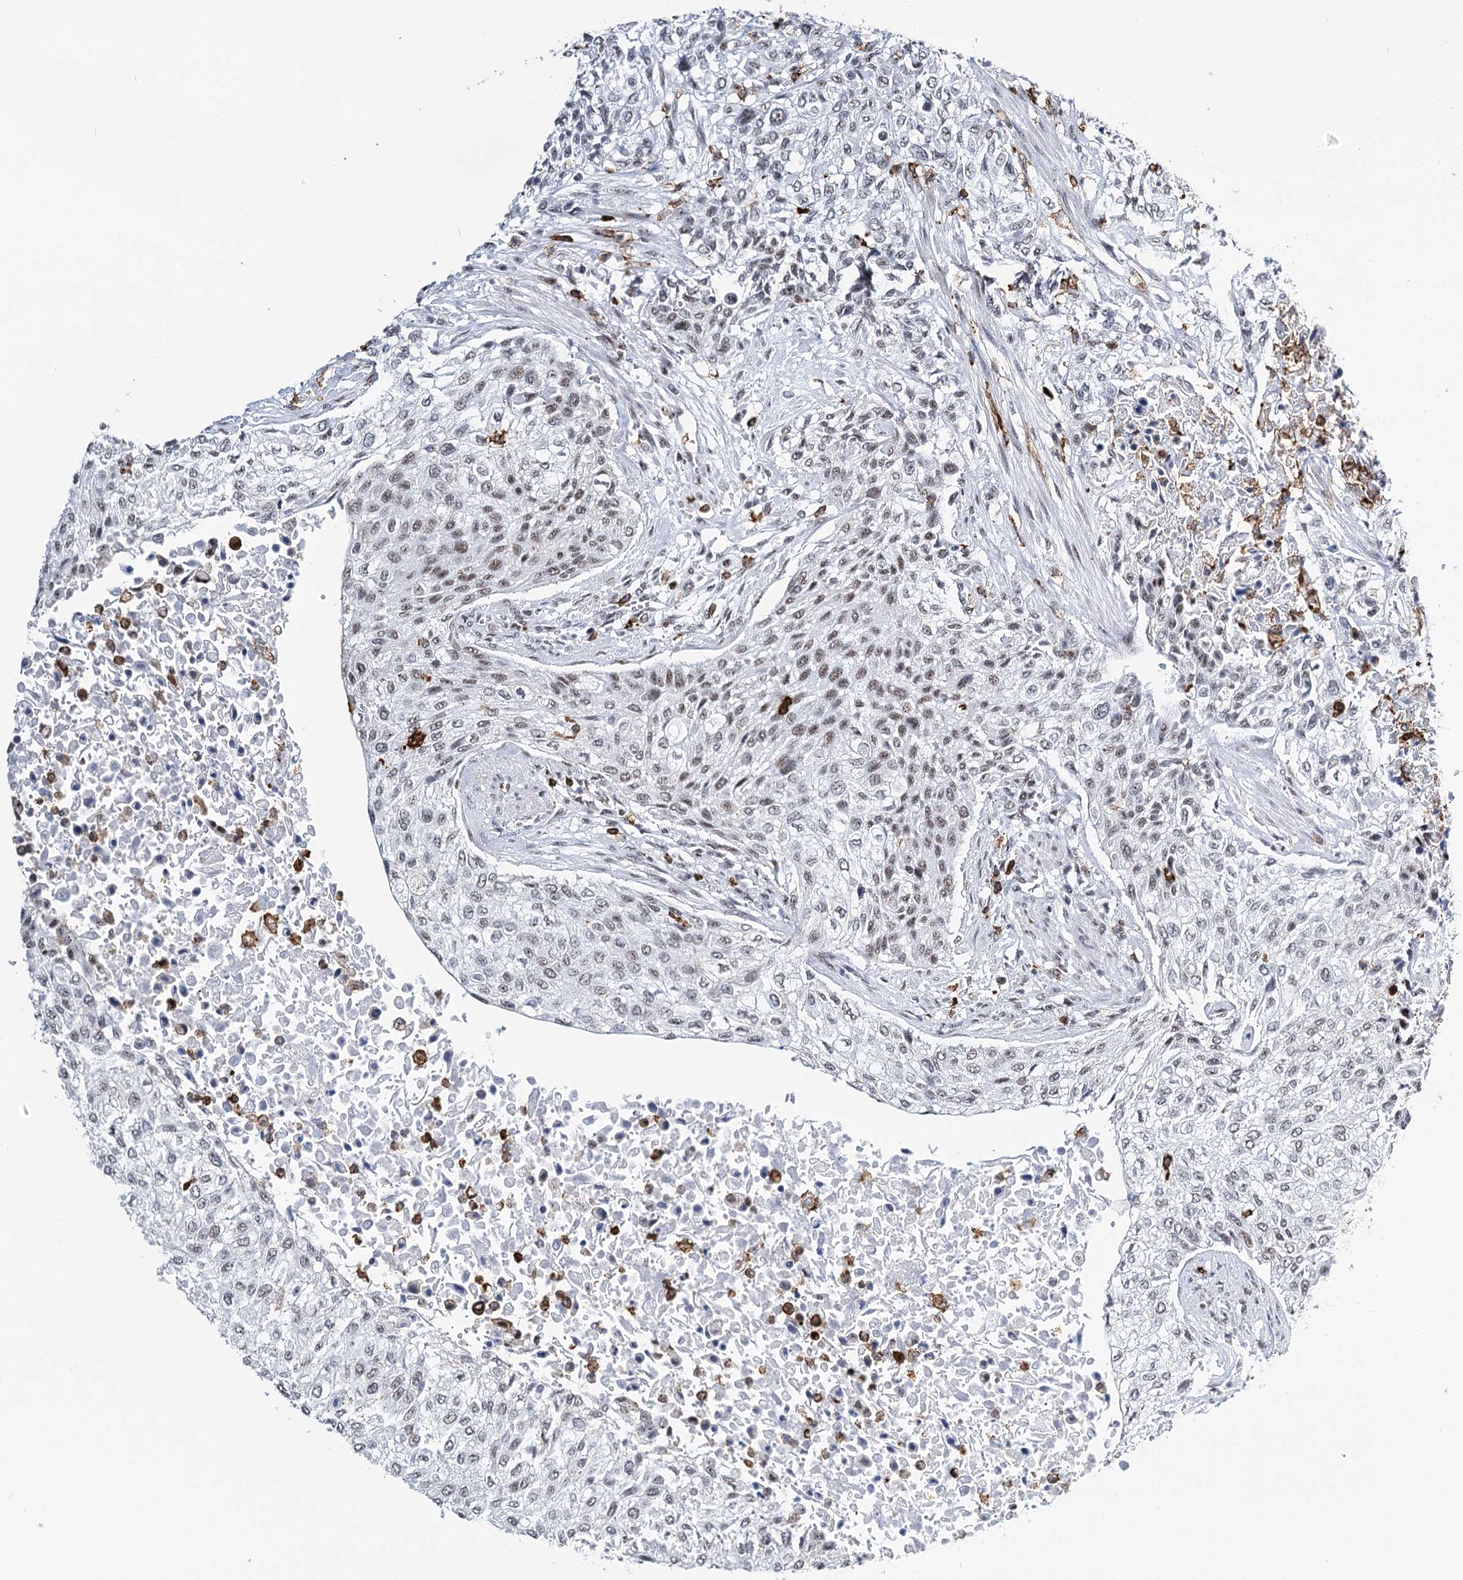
{"staining": {"intensity": "negative", "quantity": "none", "location": "none"}, "tissue": "urothelial cancer", "cell_type": "Tumor cells", "image_type": "cancer", "snomed": [{"axis": "morphology", "description": "Normal tissue, NOS"}, {"axis": "morphology", "description": "Urothelial carcinoma, NOS"}, {"axis": "topography", "description": "Urinary bladder"}, {"axis": "topography", "description": "Peripheral nerve tissue"}], "caption": "Urothelial cancer was stained to show a protein in brown. There is no significant expression in tumor cells.", "gene": "BARD1", "patient": {"sex": "male", "age": 35}}